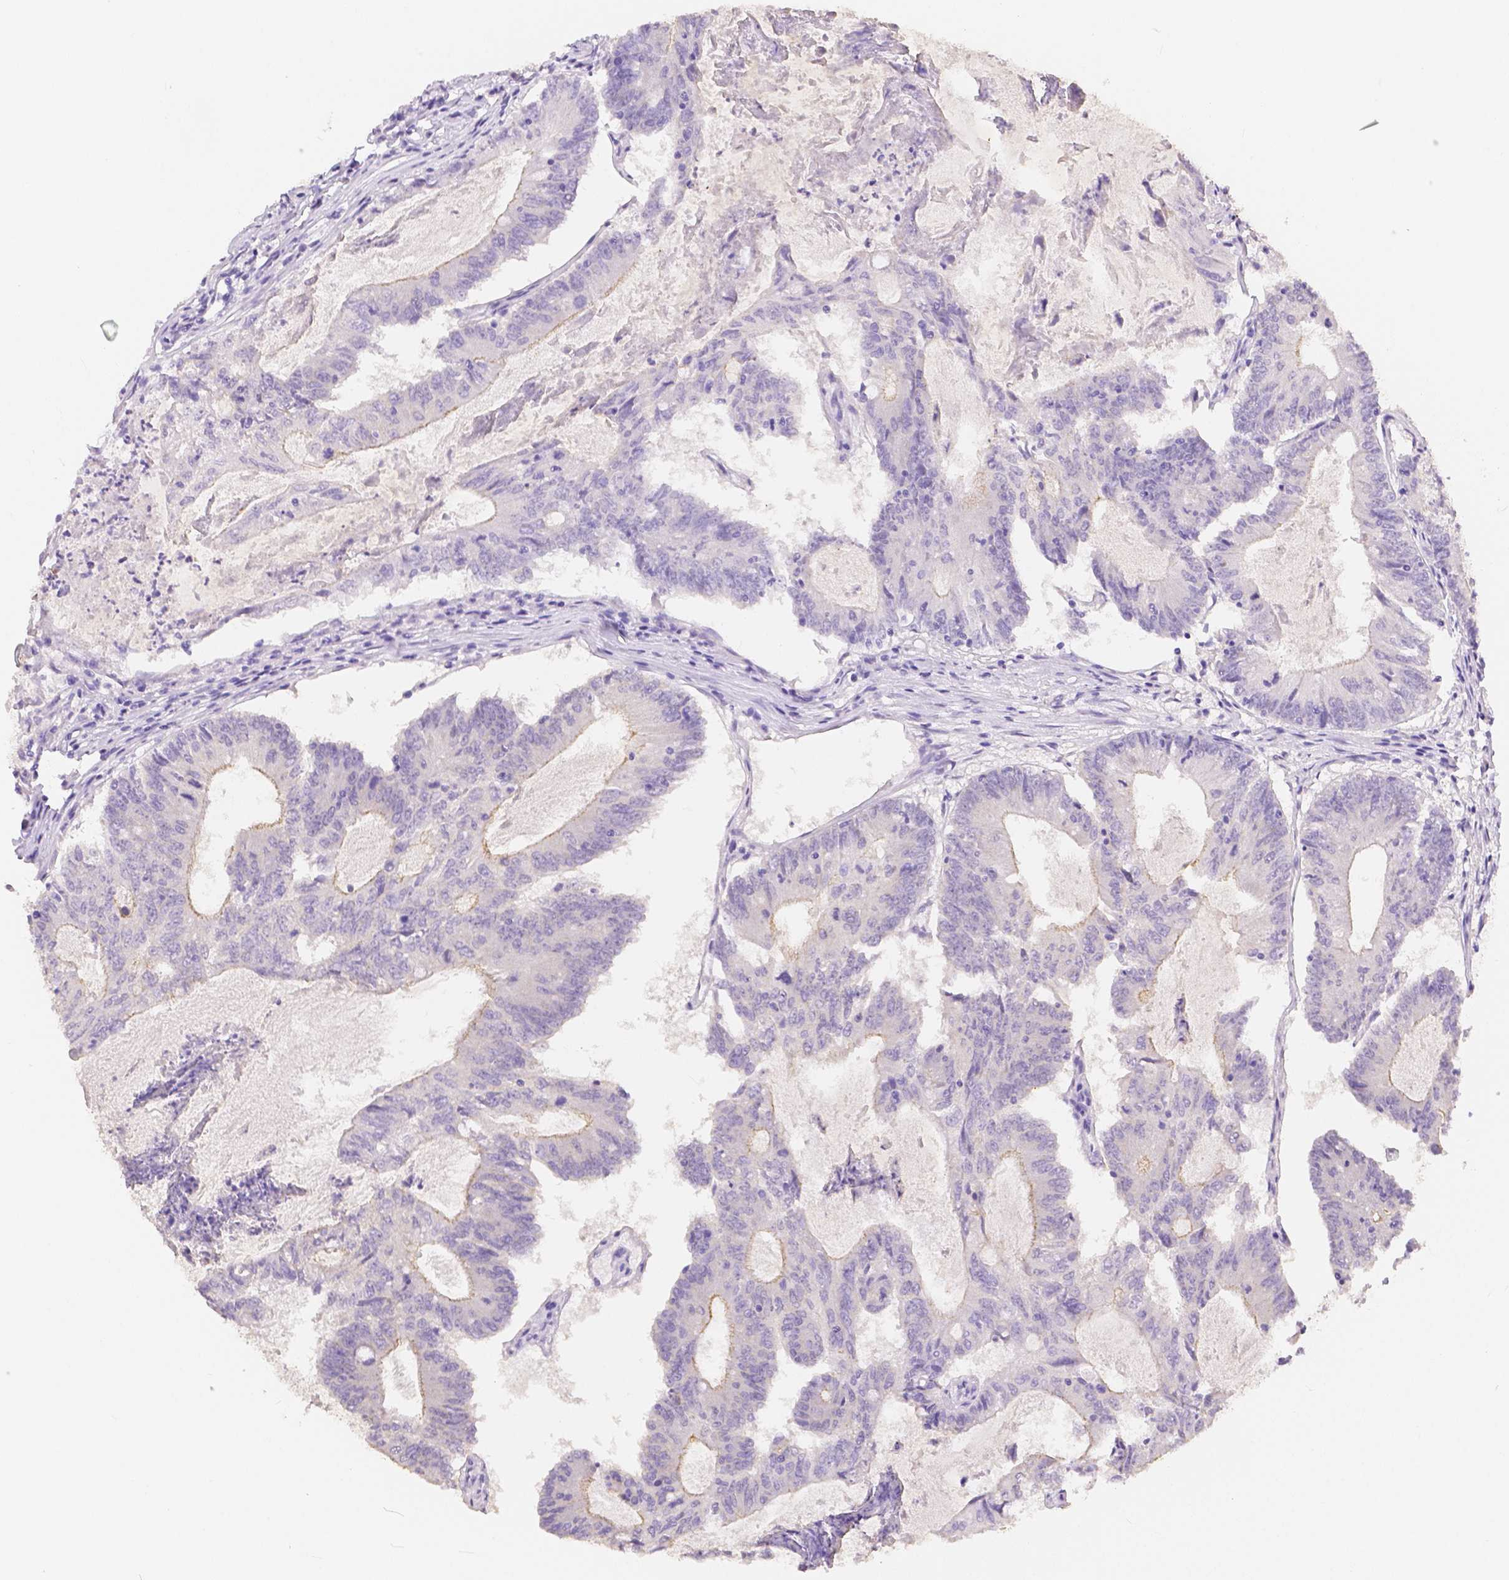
{"staining": {"intensity": "negative", "quantity": "none", "location": "none"}, "tissue": "colorectal cancer", "cell_type": "Tumor cells", "image_type": "cancer", "snomed": [{"axis": "morphology", "description": "Adenocarcinoma, NOS"}, {"axis": "topography", "description": "Colon"}], "caption": "Tumor cells are negative for protein expression in human colorectal adenocarcinoma.", "gene": "OCLN", "patient": {"sex": "female", "age": 70}}